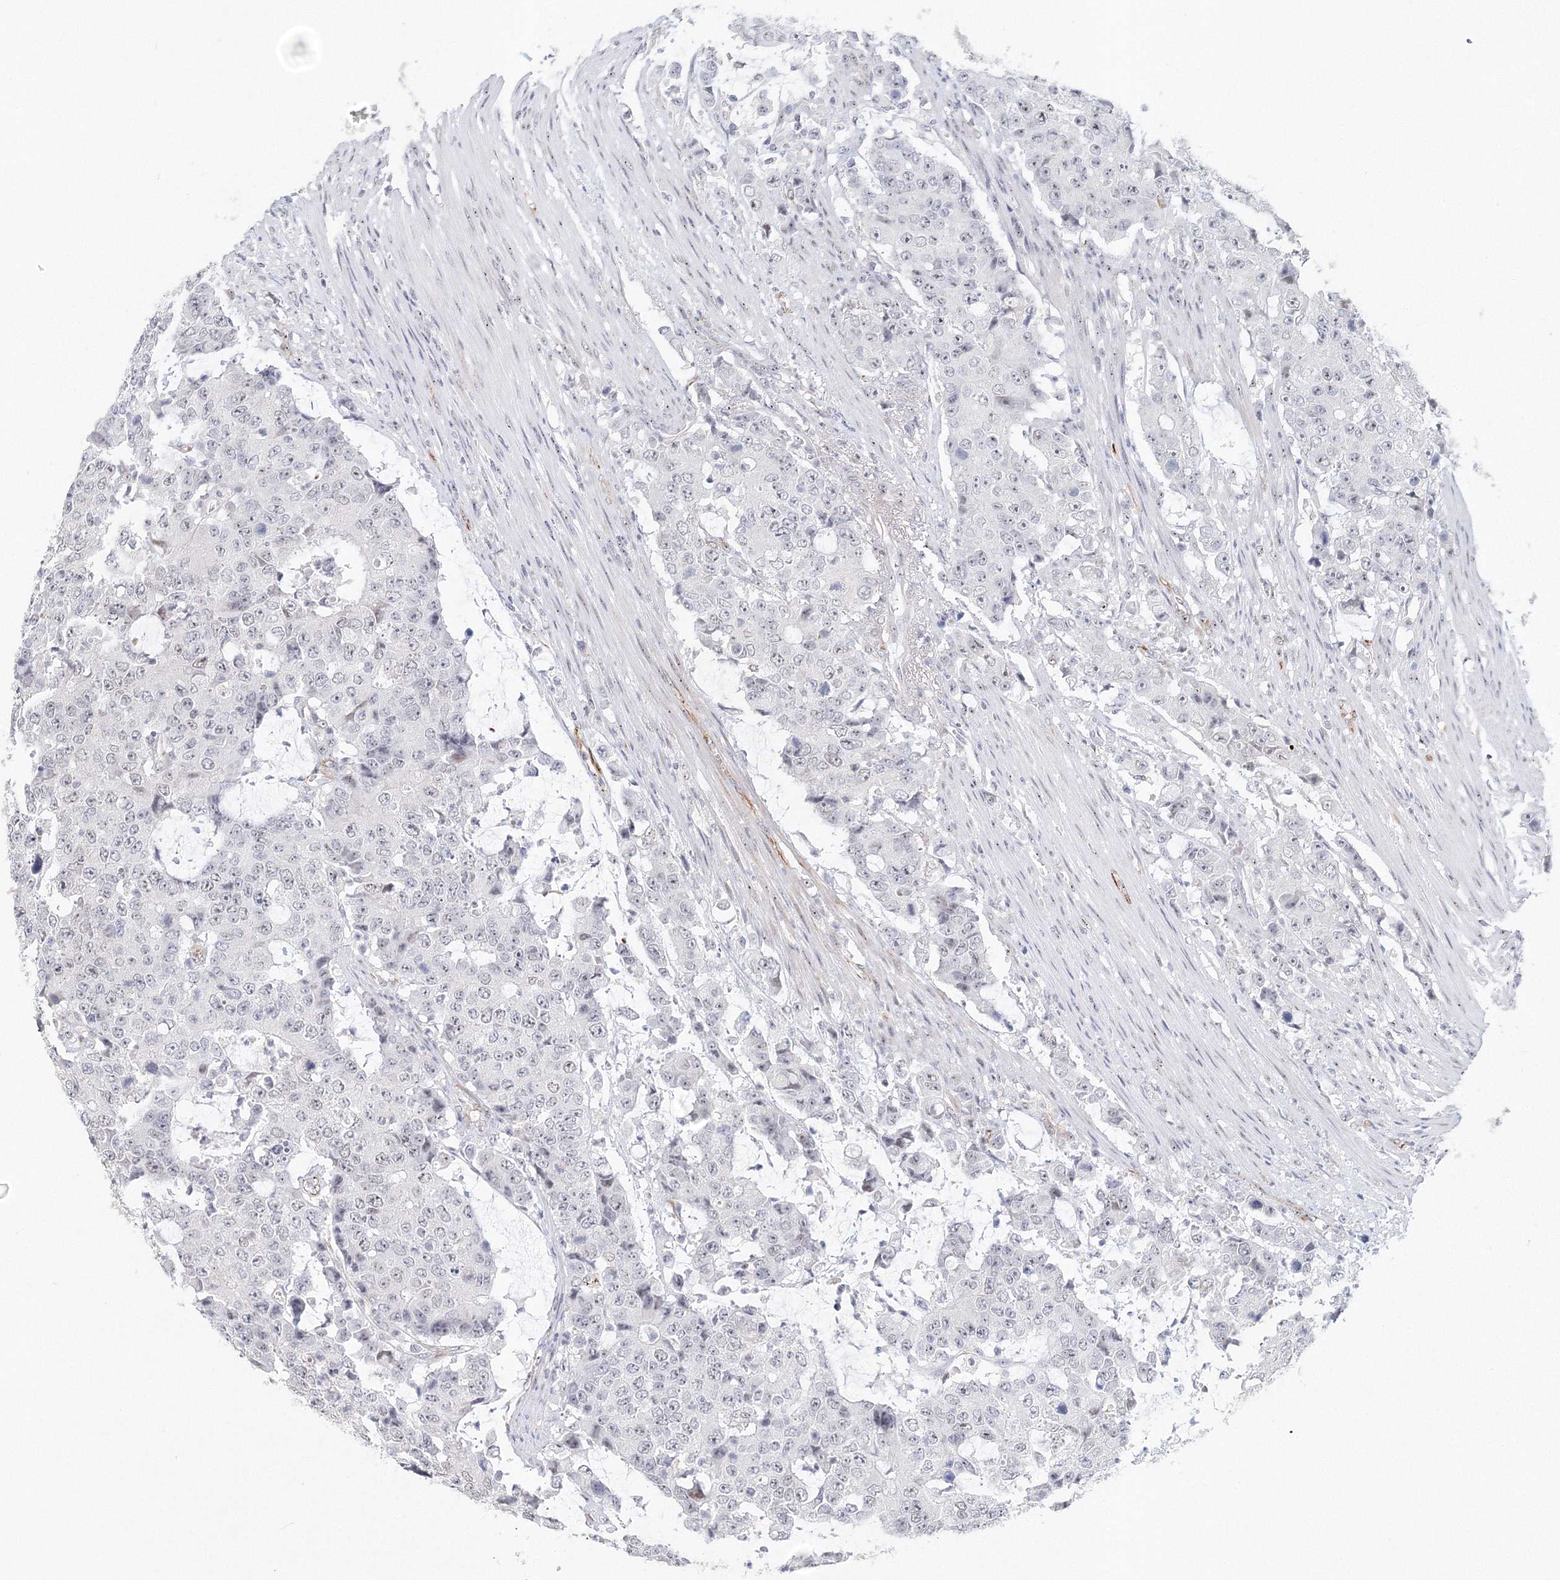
{"staining": {"intensity": "negative", "quantity": "none", "location": "none"}, "tissue": "colorectal cancer", "cell_type": "Tumor cells", "image_type": "cancer", "snomed": [{"axis": "morphology", "description": "Adenocarcinoma, NOS"}, {"axis": "topography", "description": "Colon"}], "caption": "Immunohistochemistry photomicrograph of neoplastic tissue: human adenocarcinoma (colorectal) stained with DAB shows no significant protein expression in tumor cells.", "gene": "SIRT7", "patient": {"sex": "female", "age": 86}}